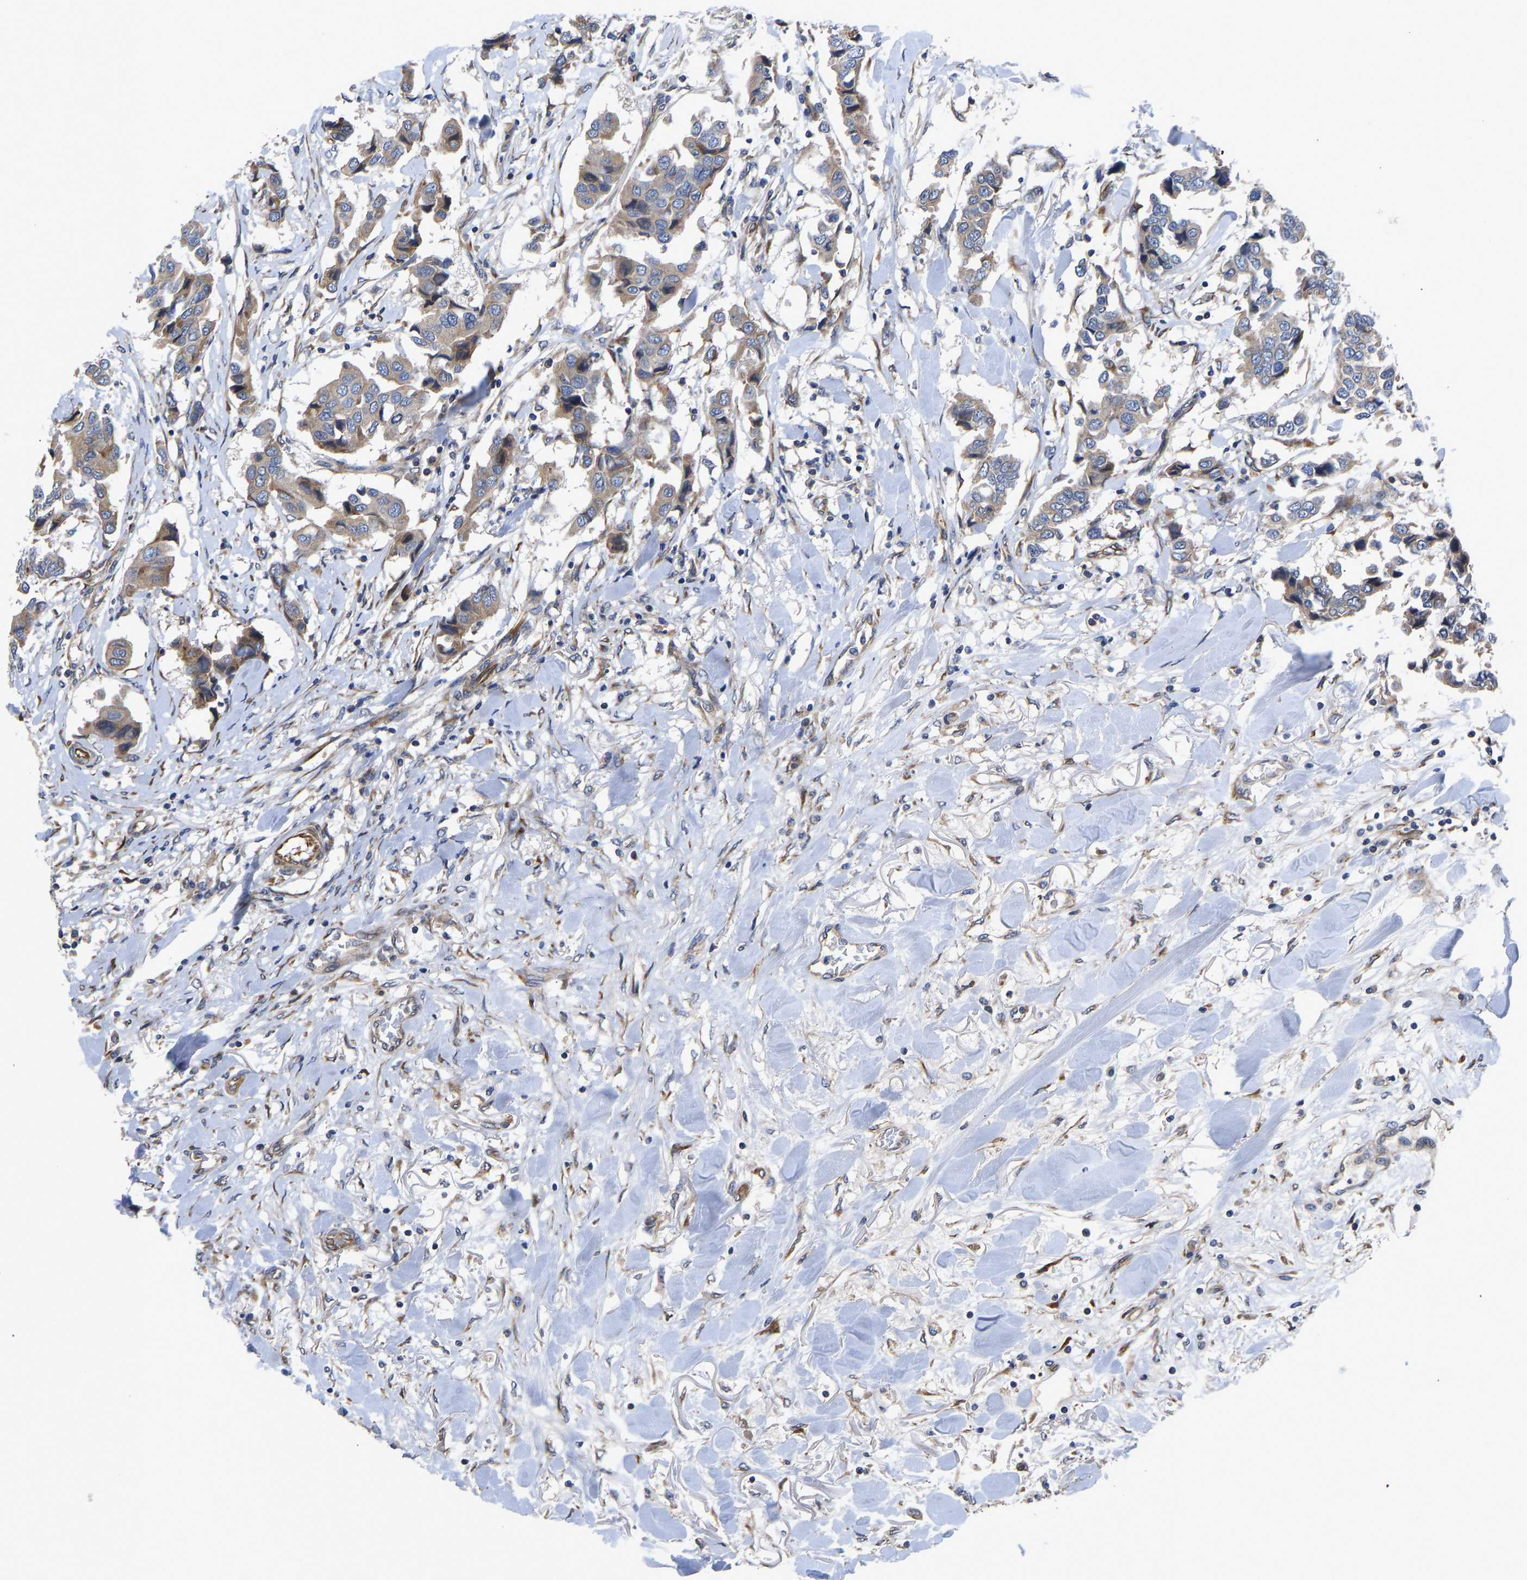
{"staining": {"intensity": "weak", "quantity": ">75%", "location": "cytoplasmic/membranous"}, "tissue": "breast cancer", "cell_type": "Tumor cells", "image_type": "cancer", "snomed": [{"axis": "morphology", "description": "Duct carcinoma"}, {"axis": "topography", "description": "Breast"}], "caption": "Tumor cells exhibit low levels of weak cytoplasmic/membranous staining in about >75% of cells in human breast cancer (intraductal carcinoma).", "gene": "FRRS1", "patient": {"sex": "female", "age": 80}}